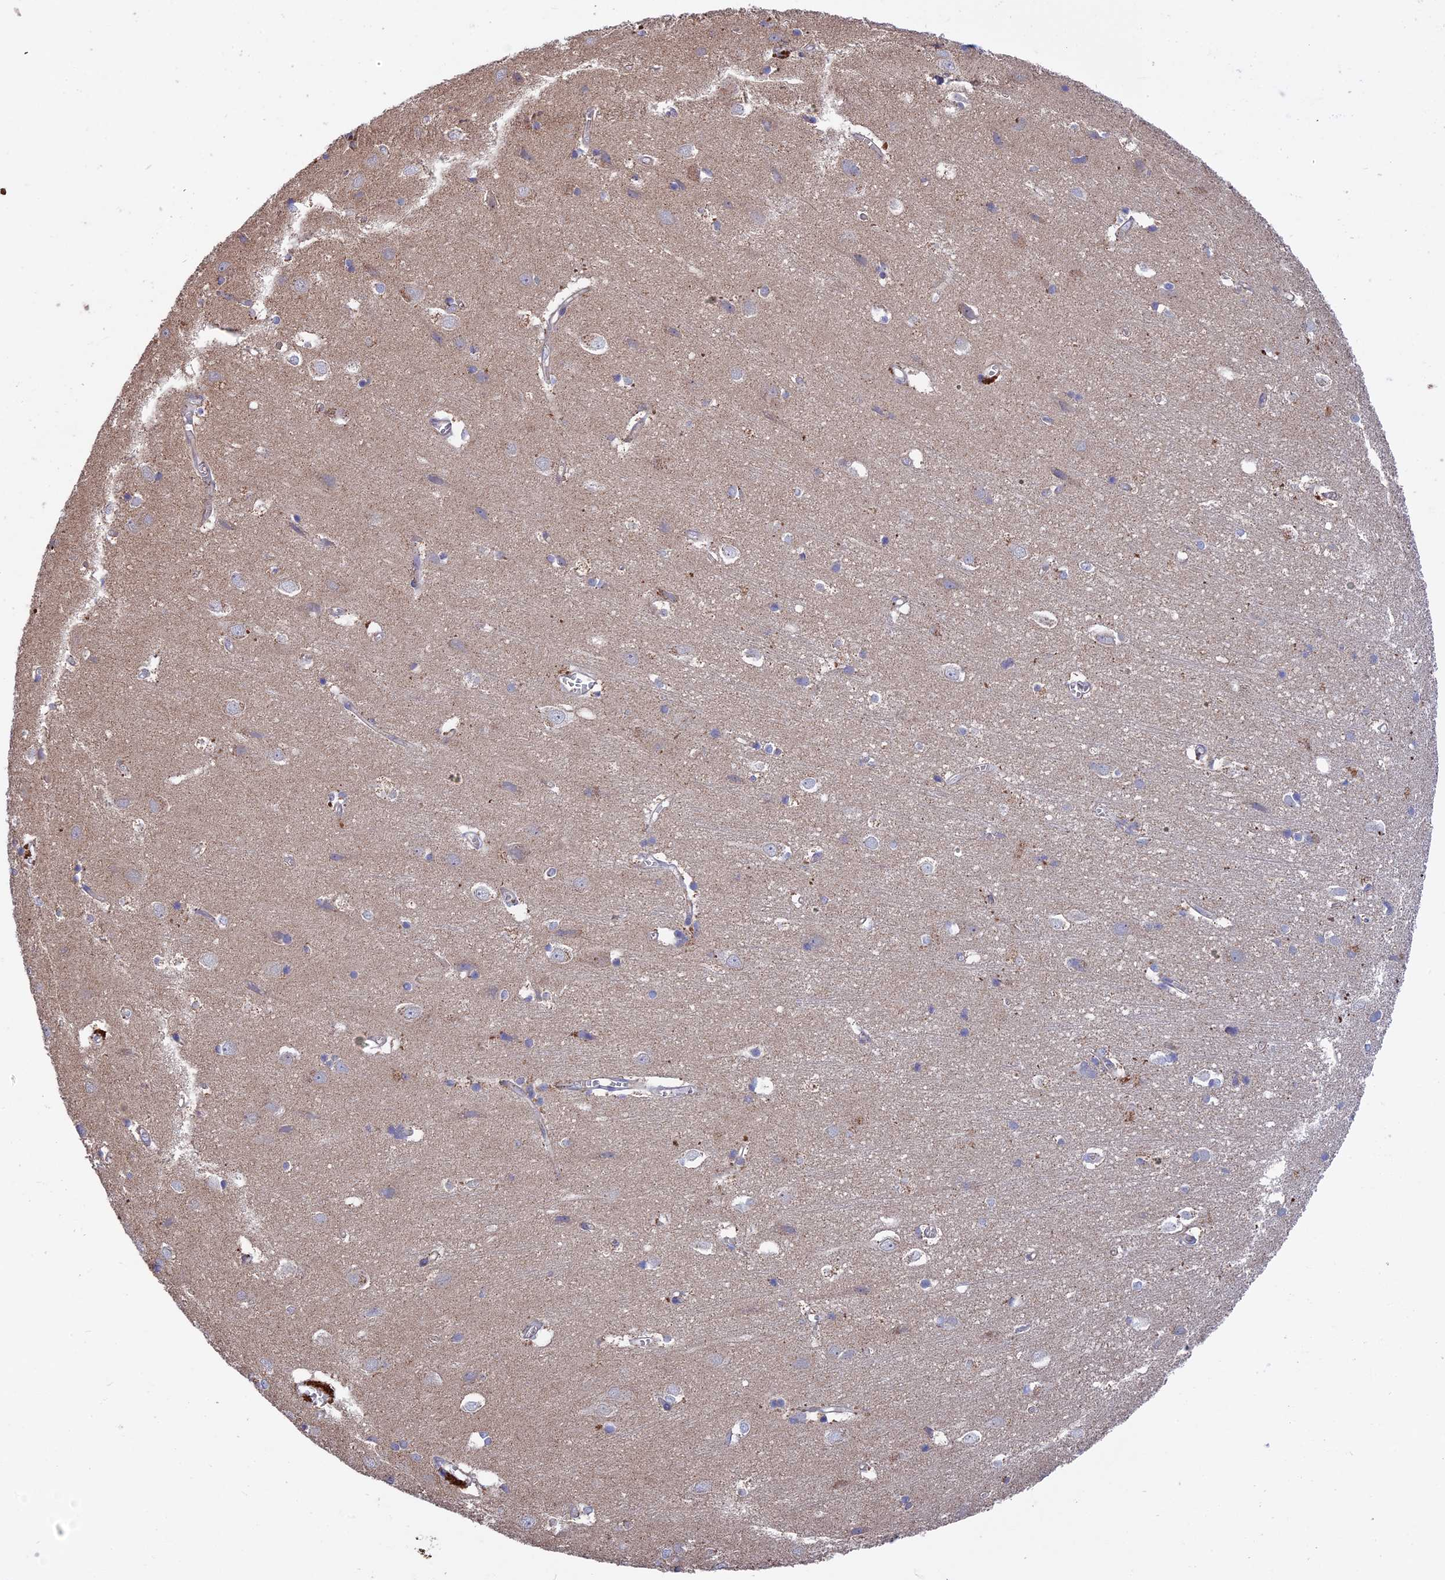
{"staining": {"intensity": "weak", "quantity": "25%-75%", "location": "cytoplasmic/membranous"}, "tissue": "cerebral cortex", "cell_type": "Endothelial cells", "image_type": "normal", "snomed": [{"axis": "morphology", "description": "Normal tissue, NOS"}, {"axis": "topography", "description": "Cerebral cortex"}], "caption": "About 25%-75% of endothelial cells in benign cerebral cortex display weak cytoplasmic/membranous protein staining as visualized by brown immunohistochemical staining.", "gene": "RPIA", "patient": {"sex": "male", "age": 54}}